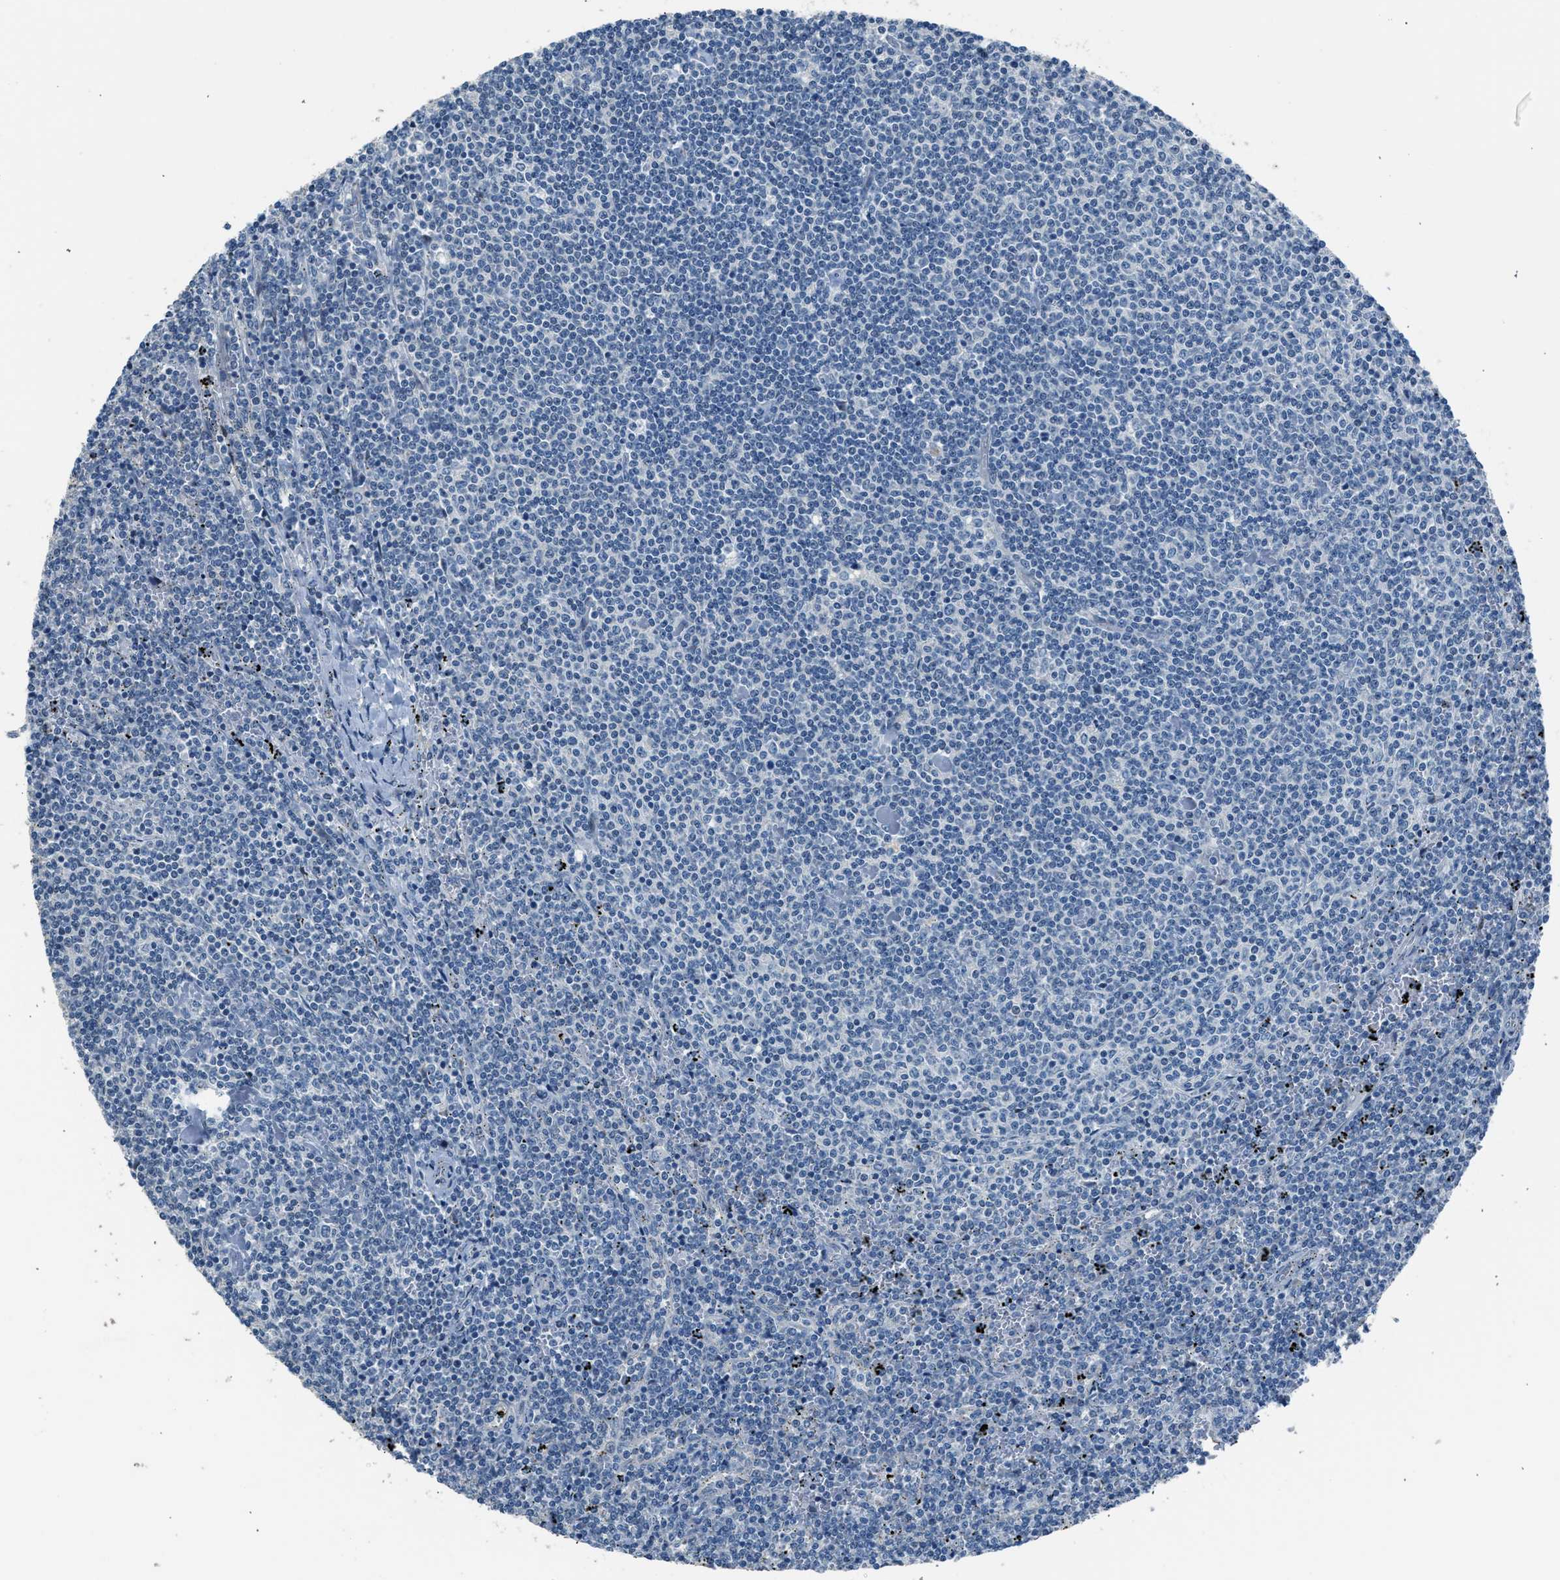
{"staining": {"intensity": "negative", "quantity": "none", "location": "none"}, "tissue": "lymphoma", "cell_type": "Tumor cells", "image_type": "cancer", "snomed": [{"axis": "morphology", "description": "Malignant lymphoma, non-Hodgkin's type, Low grade"}, {"axis": "topography", "description": "Spleen"}], "caption": "A micrograph of lymphoma stained for a protein displays no brown staining in tumor cells.", "gene": "RNF41", "patient": {"sex": "female", "age": 50}}